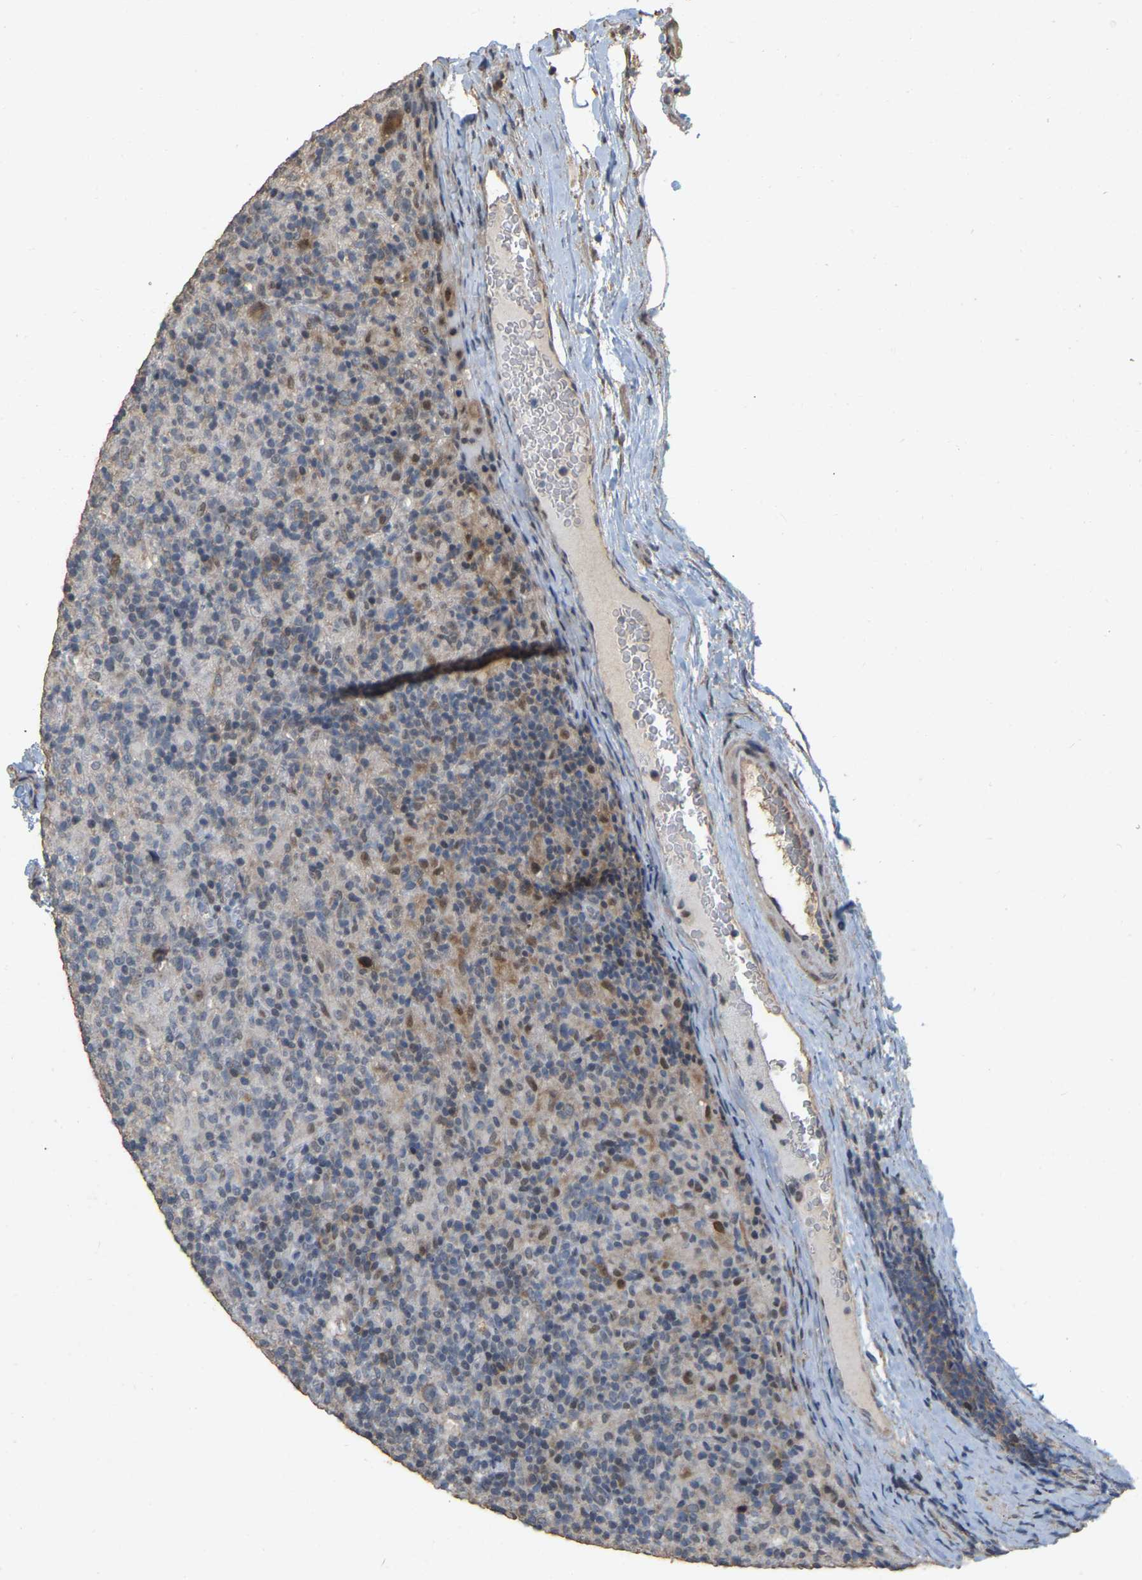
{"staining": {"intensity": "weak", "quantity": "<25%", "location": "cytoplasmic/membranous"}, "tissue": "lymphoma", "cell_type": "Tumor cells", "image_type": "cancer", "snomed": [{"axis": "morphology", "description": "Hodgkin's disease, NOS"}, {"axis": "topography", "description": "Lymph node"}], "caption": "Micrograph shows no protein expression in tumor cells of Hodgkin's disease tissue.", "gene": "NCS1", "patient": {"sex": "male", "age": 70}}